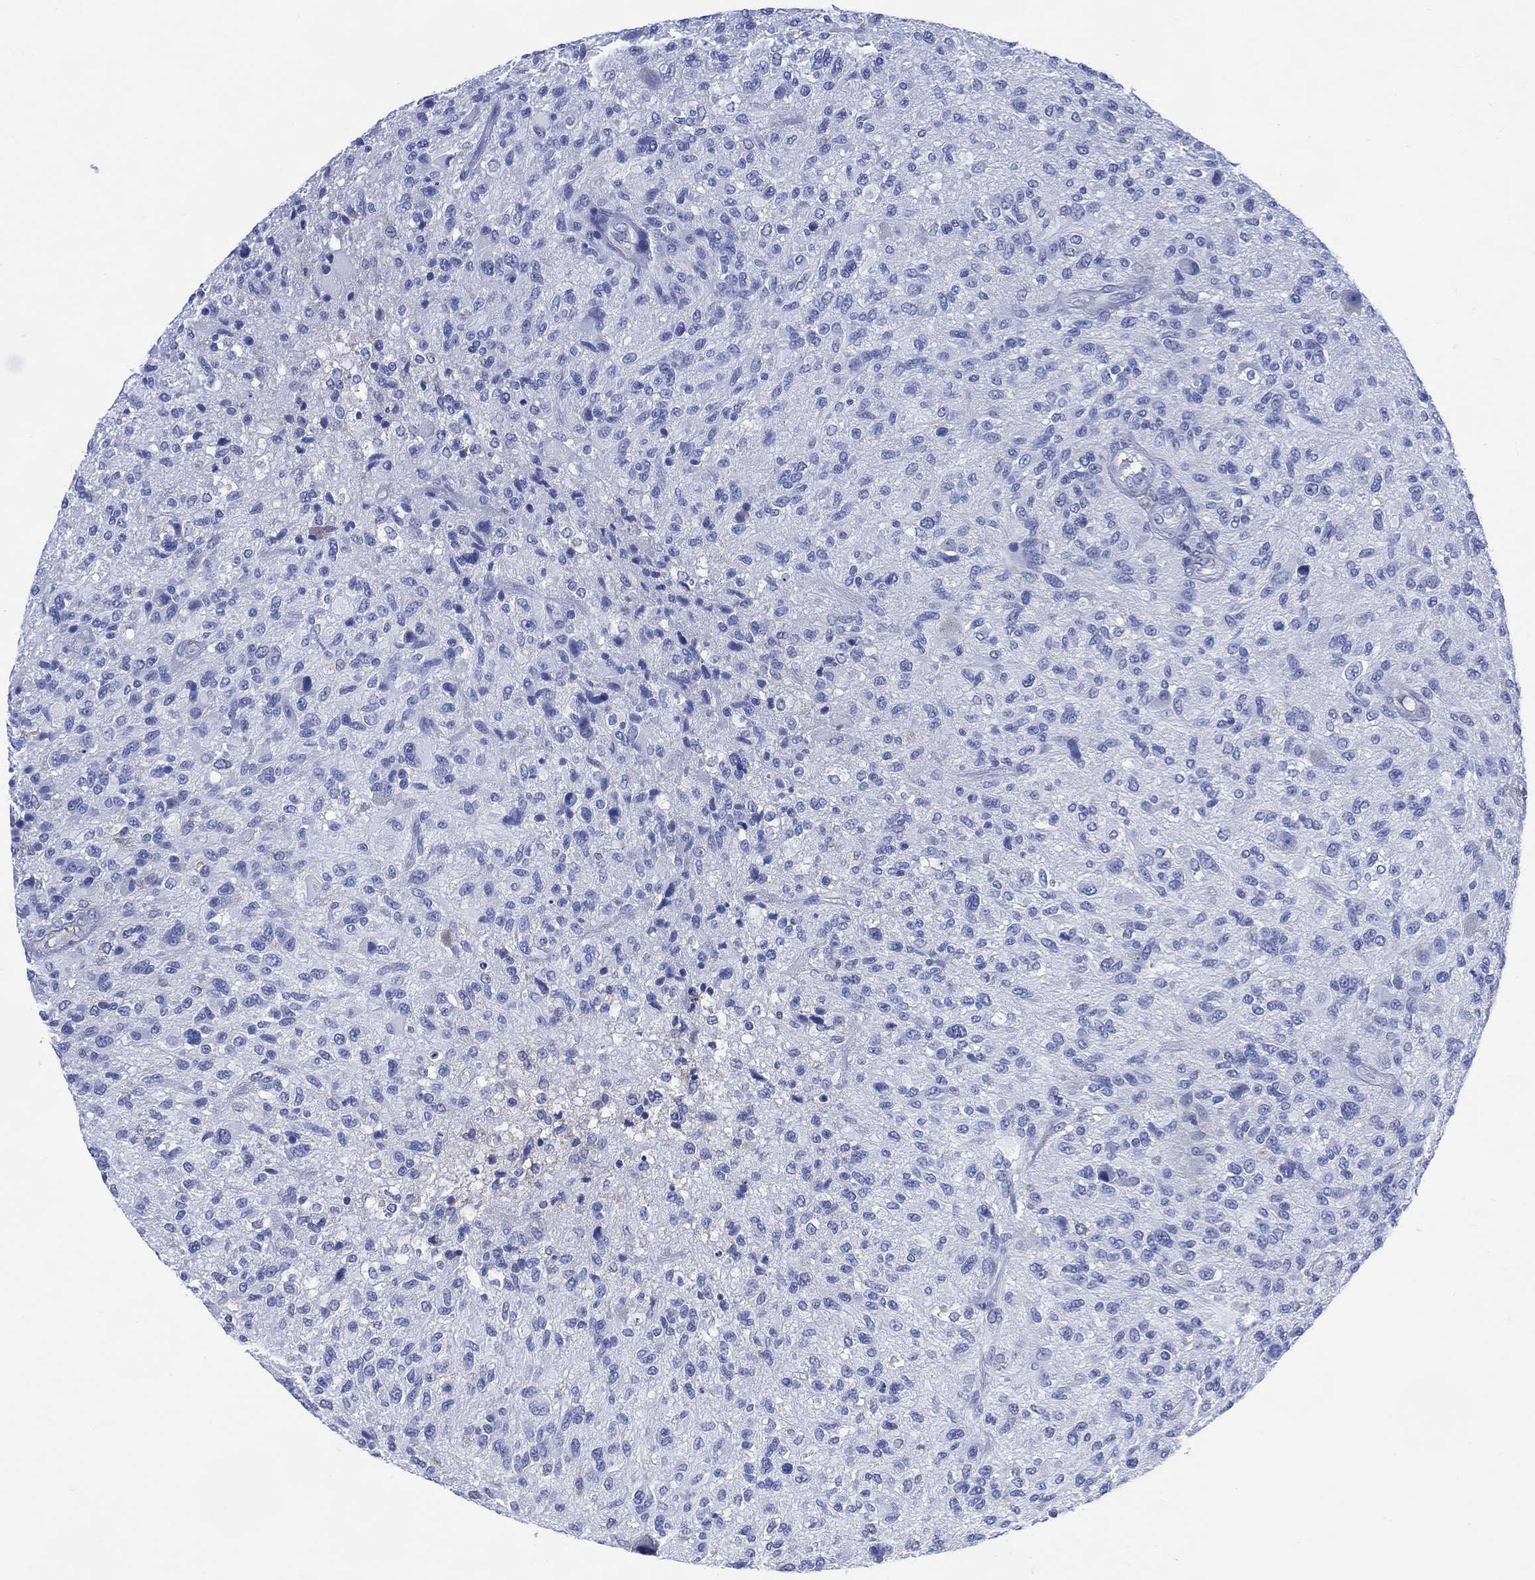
{"staining": {"intensity": "negative", "quantity": "none", "location": "none"}, "tissue": "glioma", "cell_type": "Tumor cells", "image_type": "cancer", "snomed": [{"axis": "morphology", "description": "Glioma, malignant, High grade"}, {"axis": "topography", "description": "Brain"}], "caption": "The image demonstrates no staining of tumor cells in glioma.", "gene": "DDI1", "patient": {"sex": "male", "age": 47}}